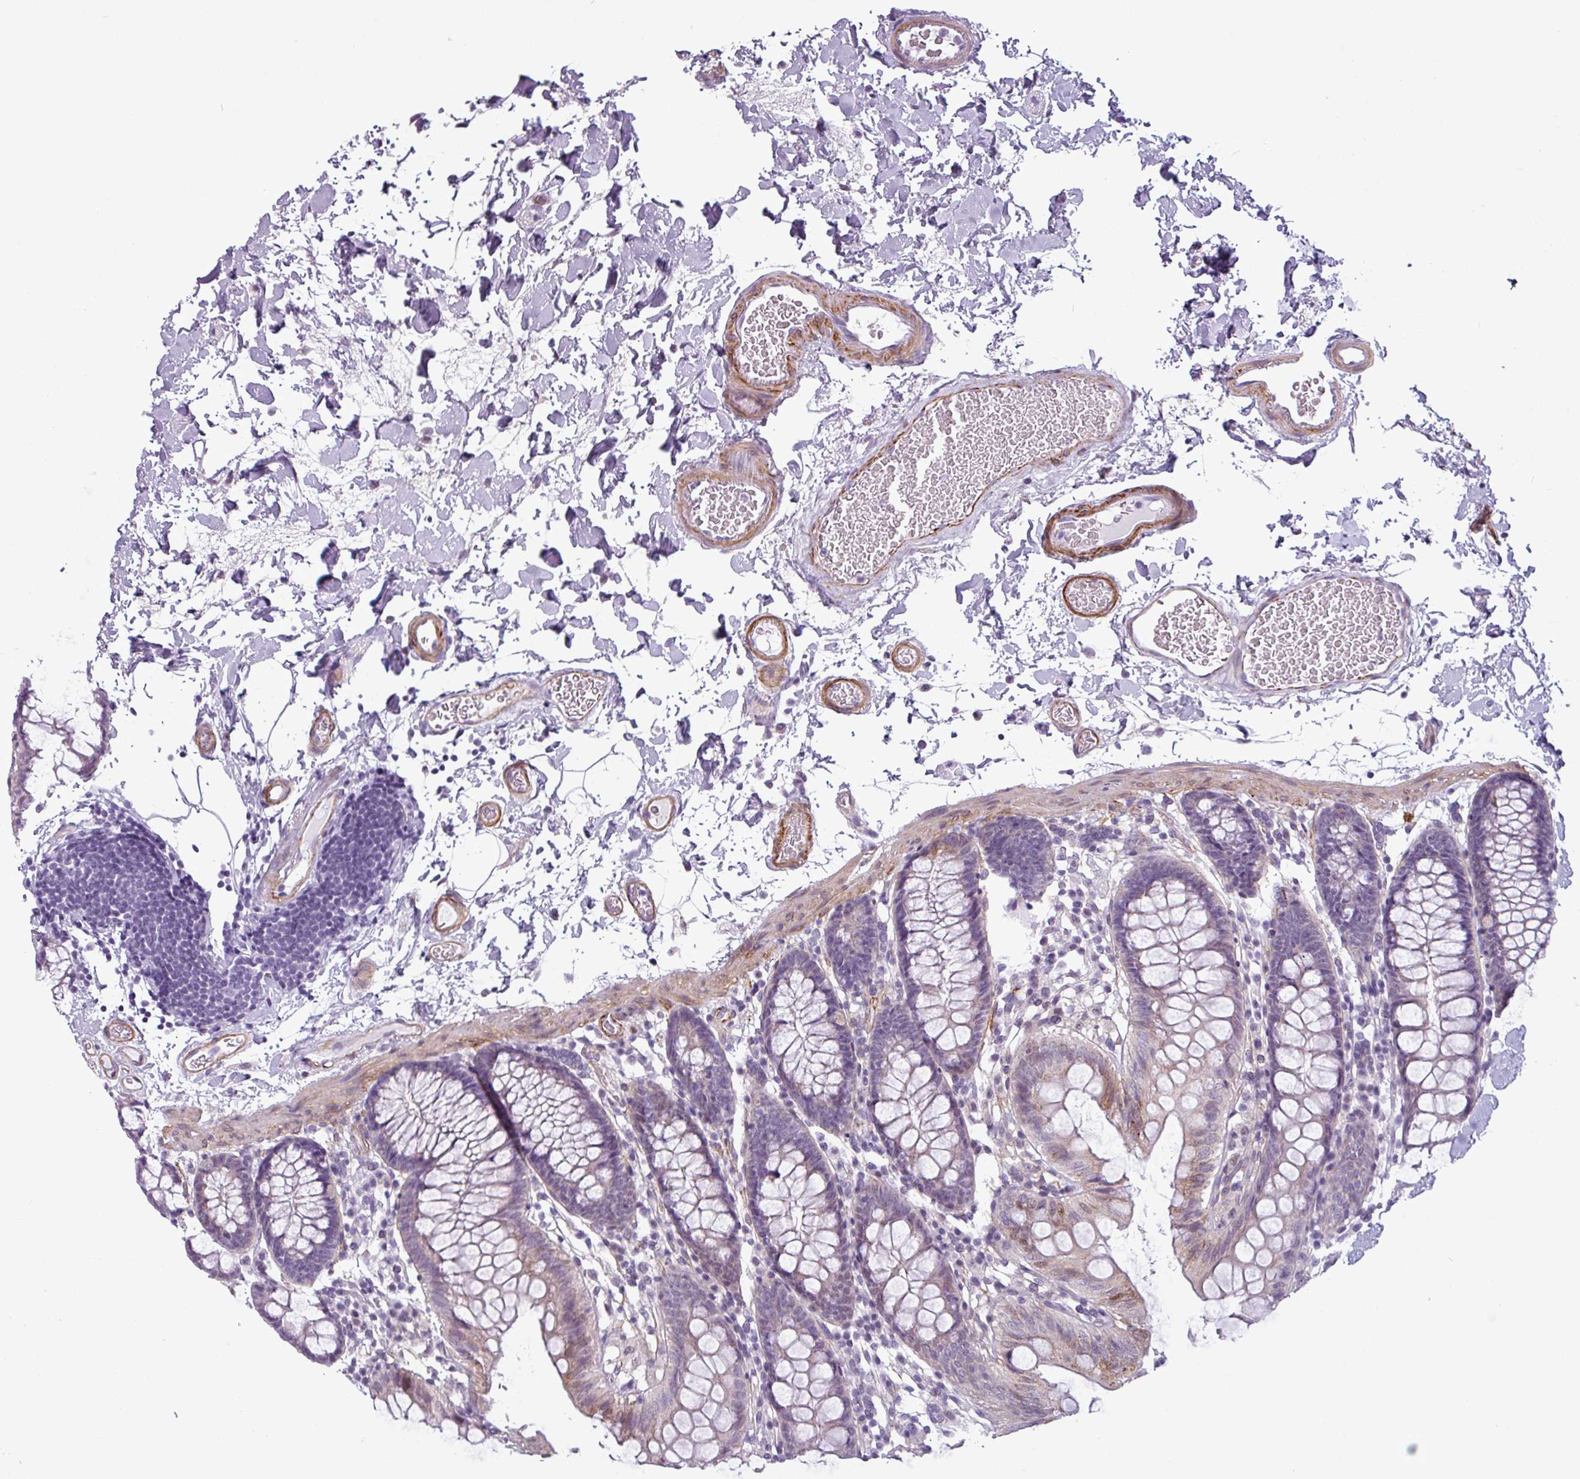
{"staining": {"intensity": "moderate", "quantity": ">75%", "location": "cytoplasmic/membranous"}, "tissue": "colon", "cell_type": "Endothelial cells", "image_type": "normal", "snomed": [{"axis": "morphology", "description": "Normal tissue, NOS"}, {"axis": "topography", "description": "Colon"}], "caption": "Immunohistochemical staining of benign colon reveals medium levels of moderate cytoplasmic/membranous positivity in approximately >75% of endothelial cells. (Brightfield microscopy of DAB IHC at high magnification).", "gene": "ATP10A", "patient": {"sex": "male", "age": 75}}